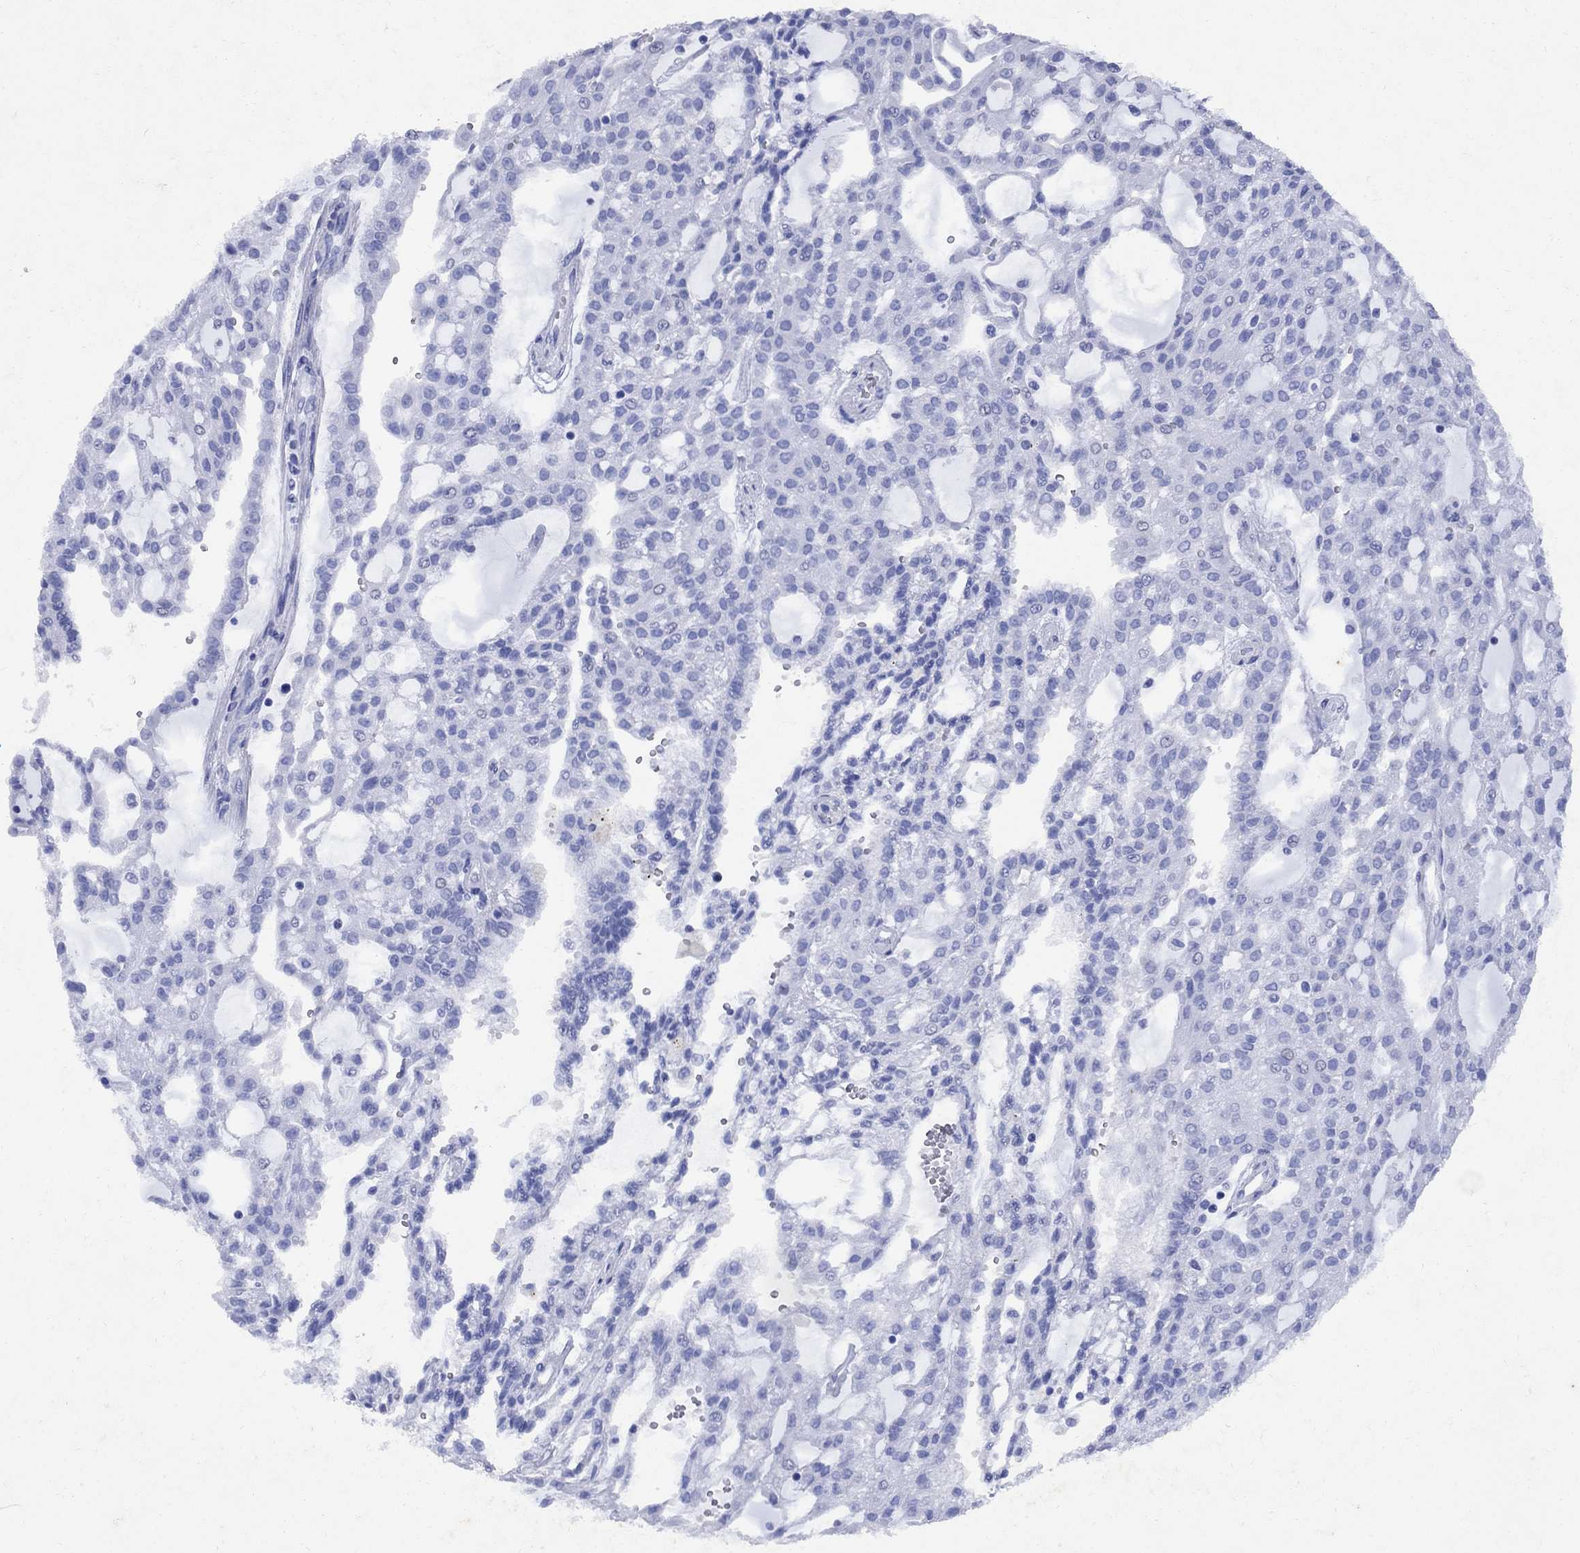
{"staining": {"intensity": "negative", "quantity": "none", "location": "none"}, "tissue": "renal cancer", "cell_type": "Tumor cells", "image_type": "cancer", "snomed": [{"axis": "morphology", "description": "Adenocarcinoma, NOS"}, {"axis": "topography", "description": "Kidney"}], "caption": "A high-resolution photomicrograph shows immunohistochemistry staining of renal cancer (adenocarcinoma), which exhibits no significant expression in tumor cells. (DAB immunohistochemistry, high magnification).", "gene": "CD1A", "patient": {"sex": "male", "age": 63}}